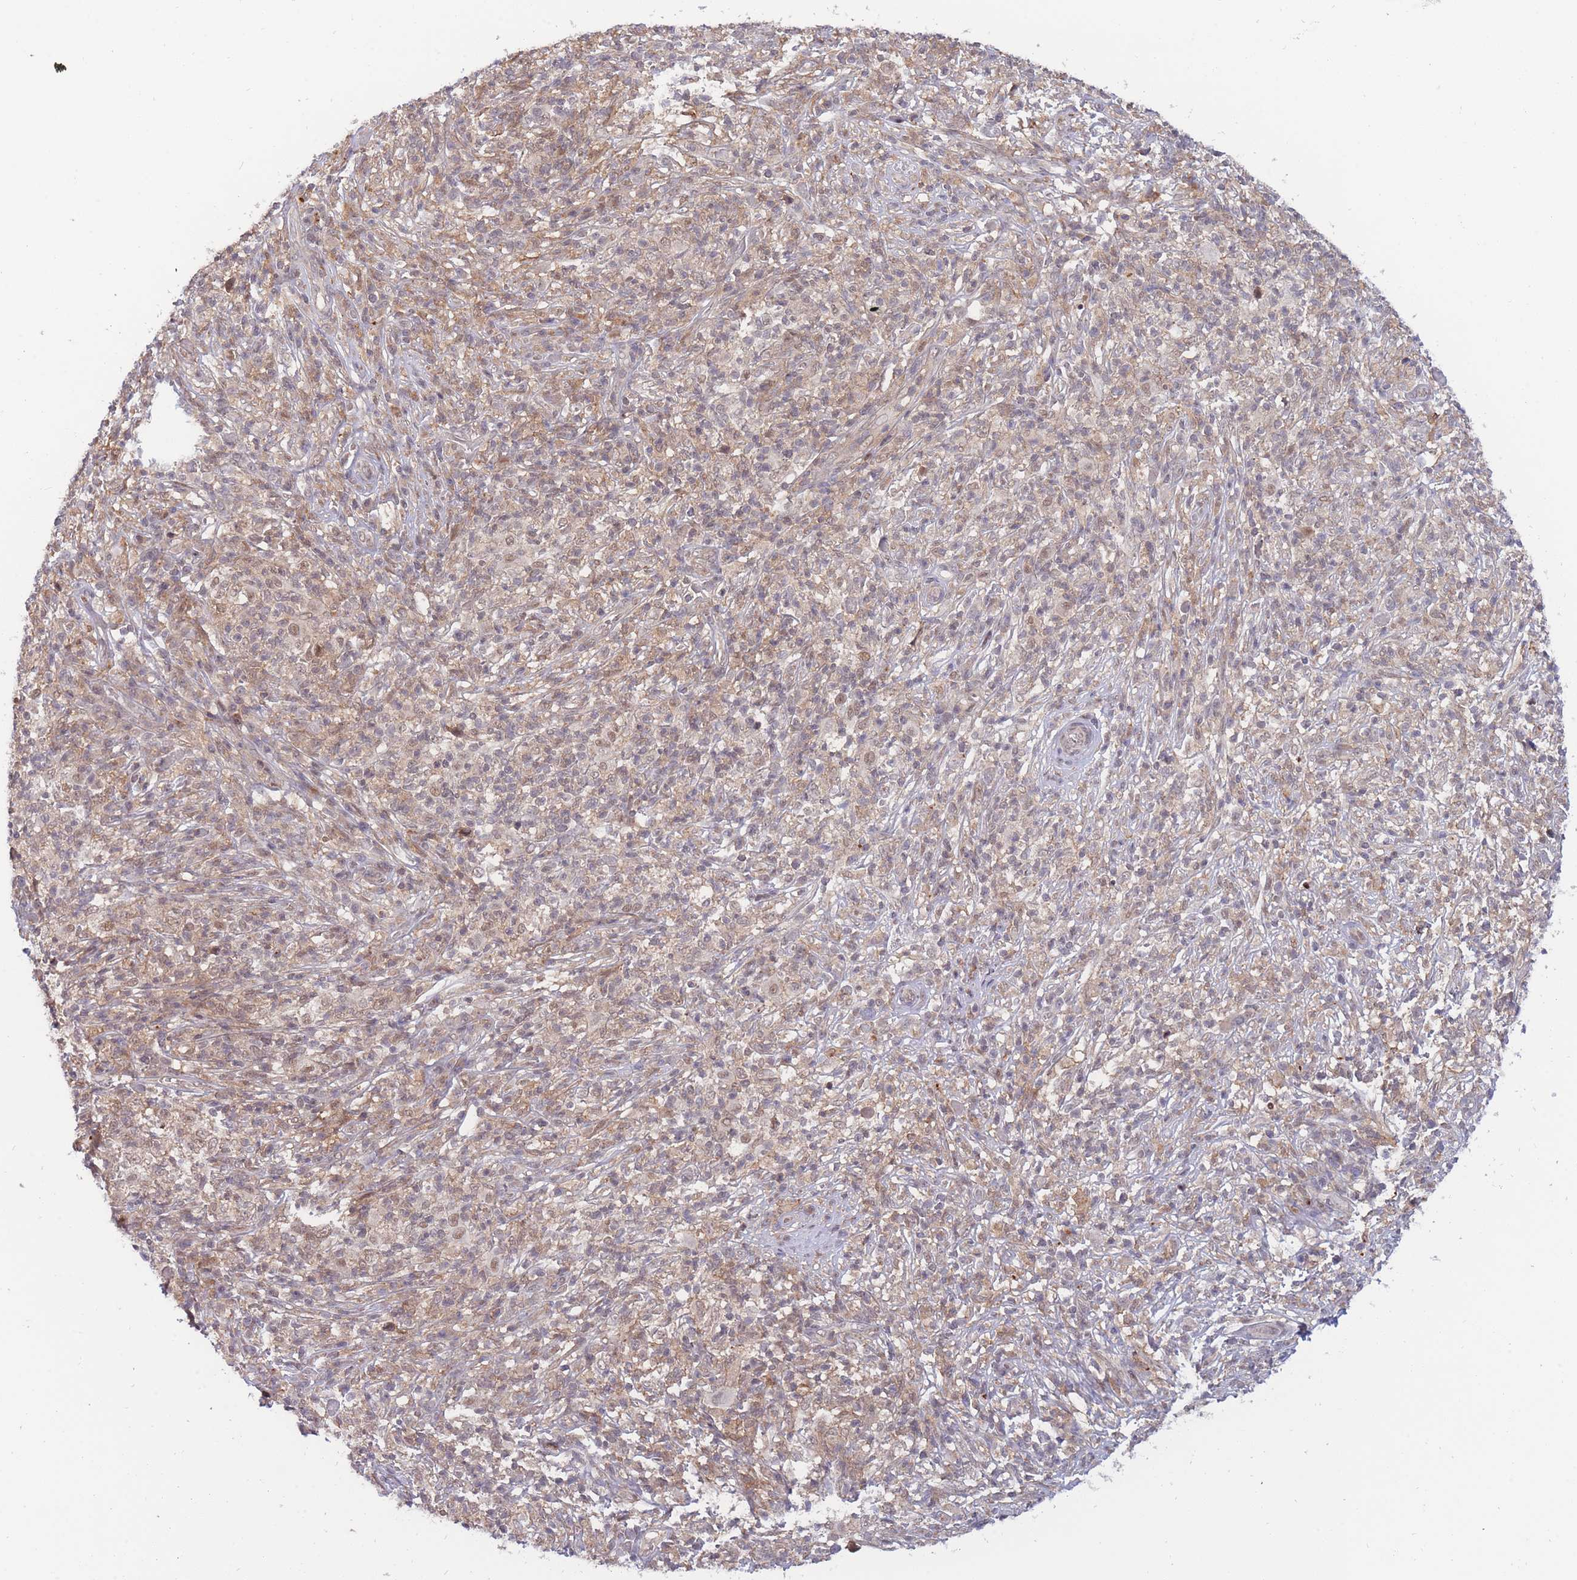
{"staining": {"intensity": "moderate", "quantity": "25%-75%", "location": "cytoplasmic/membranous,nuclear"}, "tissue": "melanoma", "cell_type": "Tumor cells", "image_type": "cancer", "snomed": [{"axis": "morphology", "description": "Malignant melanoma, NOS"}, {"axis": "topography", "description": "Skin"}], "caption": "Melanoma tissue exhibits moderate cytoplasmic/membranous and nuclear staining in approximately 25%-75% of tumor cells The protein is shown in brown color, while the nuclei are stained blue.", "gene": "BOD1L1", "patient": {"sex": "male", "age": 66}}